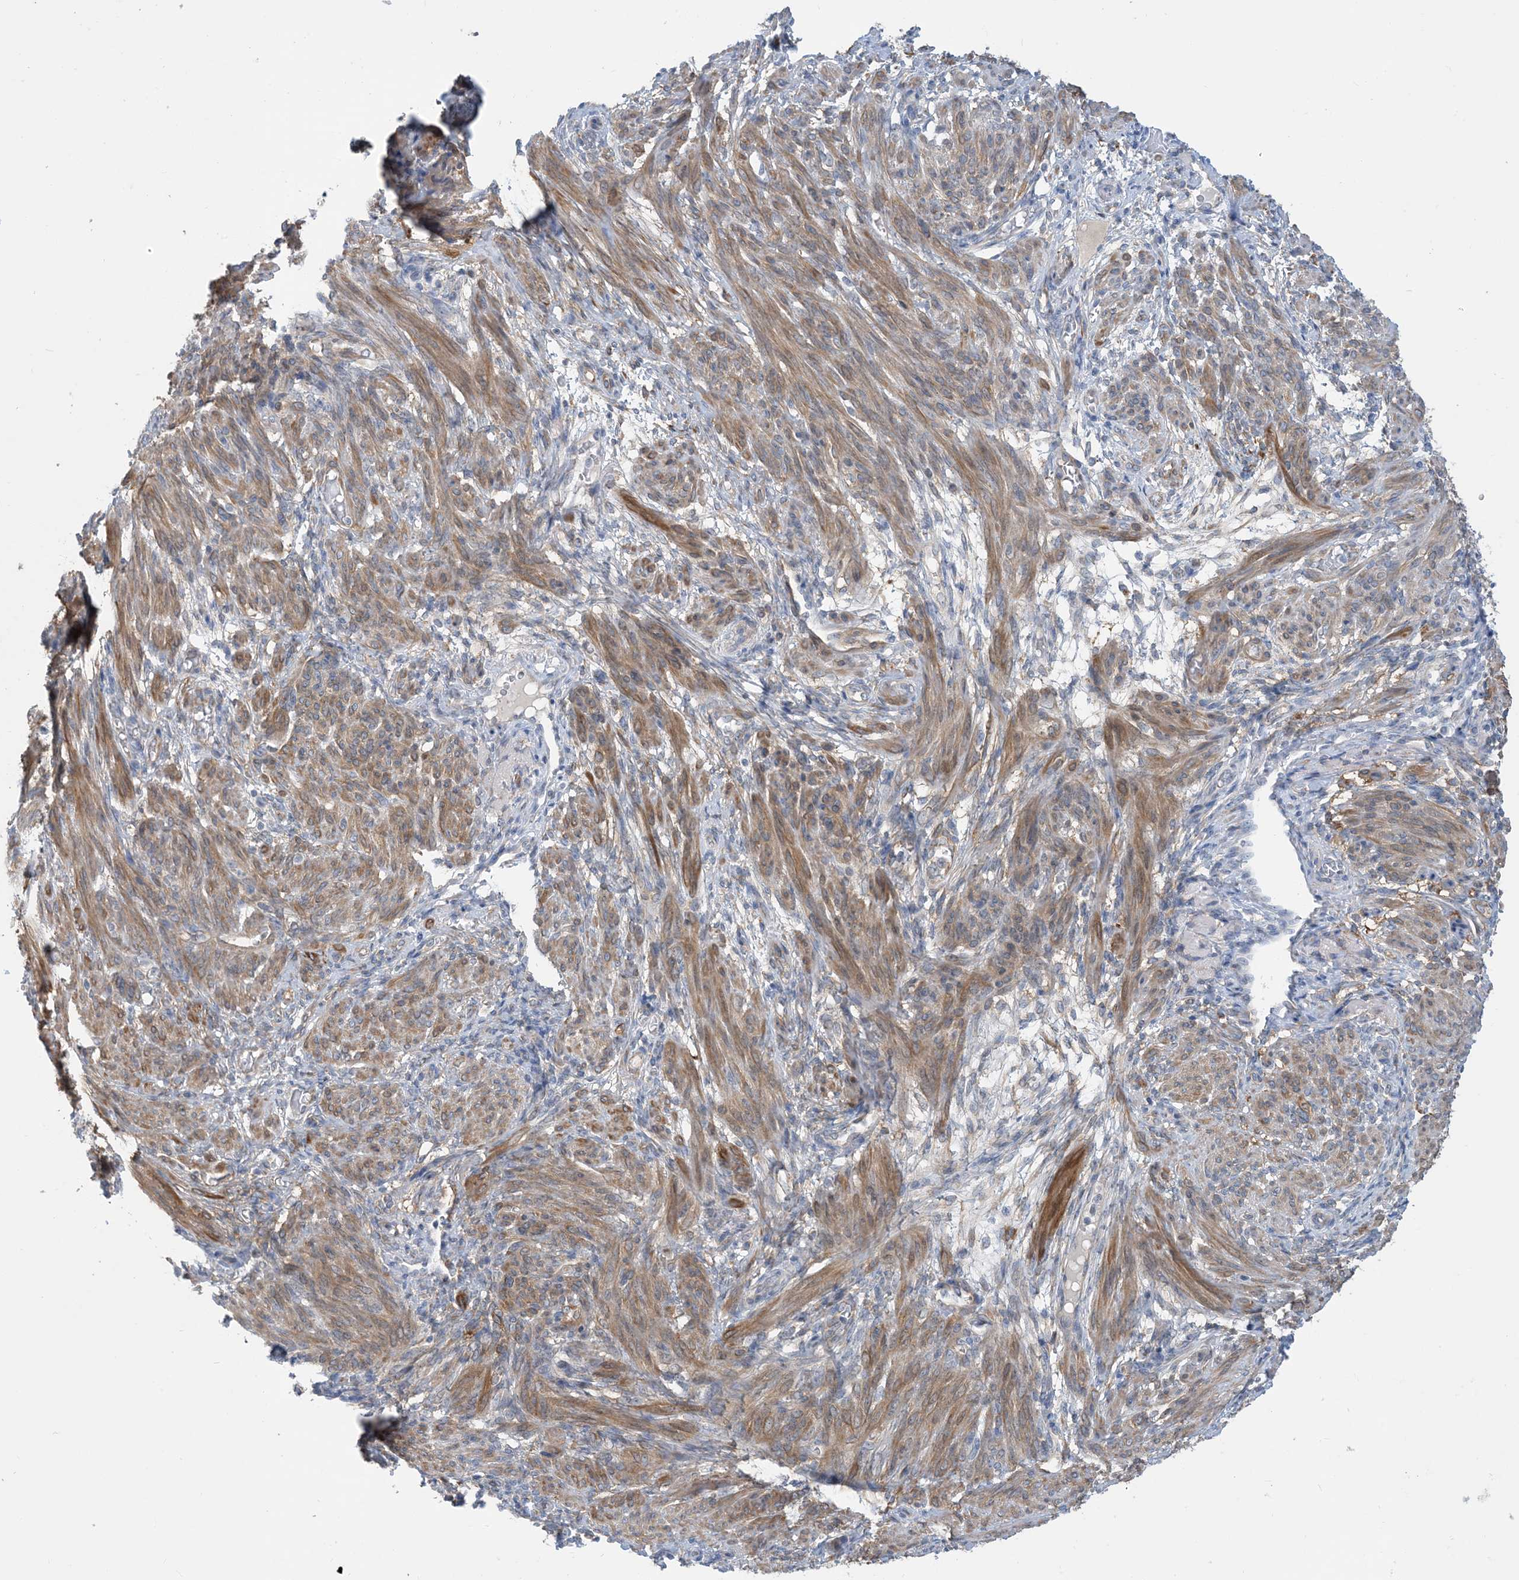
{"staining": {"intensity": "moderate", "quantity": ">75%", "location": "cytoplasmic/membranous"}, "tissue": "smooth muscle", "cell_type": "Smooth muscle cells", "image_type": "normal", "snomed": [{"axis": "morphology", "description": "Normal tissue, NOS"}, {"axis": "topography", "description": "Smooth muscle"}], "caption": "Immunohistochemistry image of benign smooth muscle: human smooth muscle stained using immunohistochemistry (IHC) shows medium levels of moderate protein expression localized specifically in the cytoplasmic/membranous of smooth muscle cells, appearing as a cytoplasmic/membranous brown color.", "gene": "EIF2A", "patient": {"sex": "female", "age": 39}}